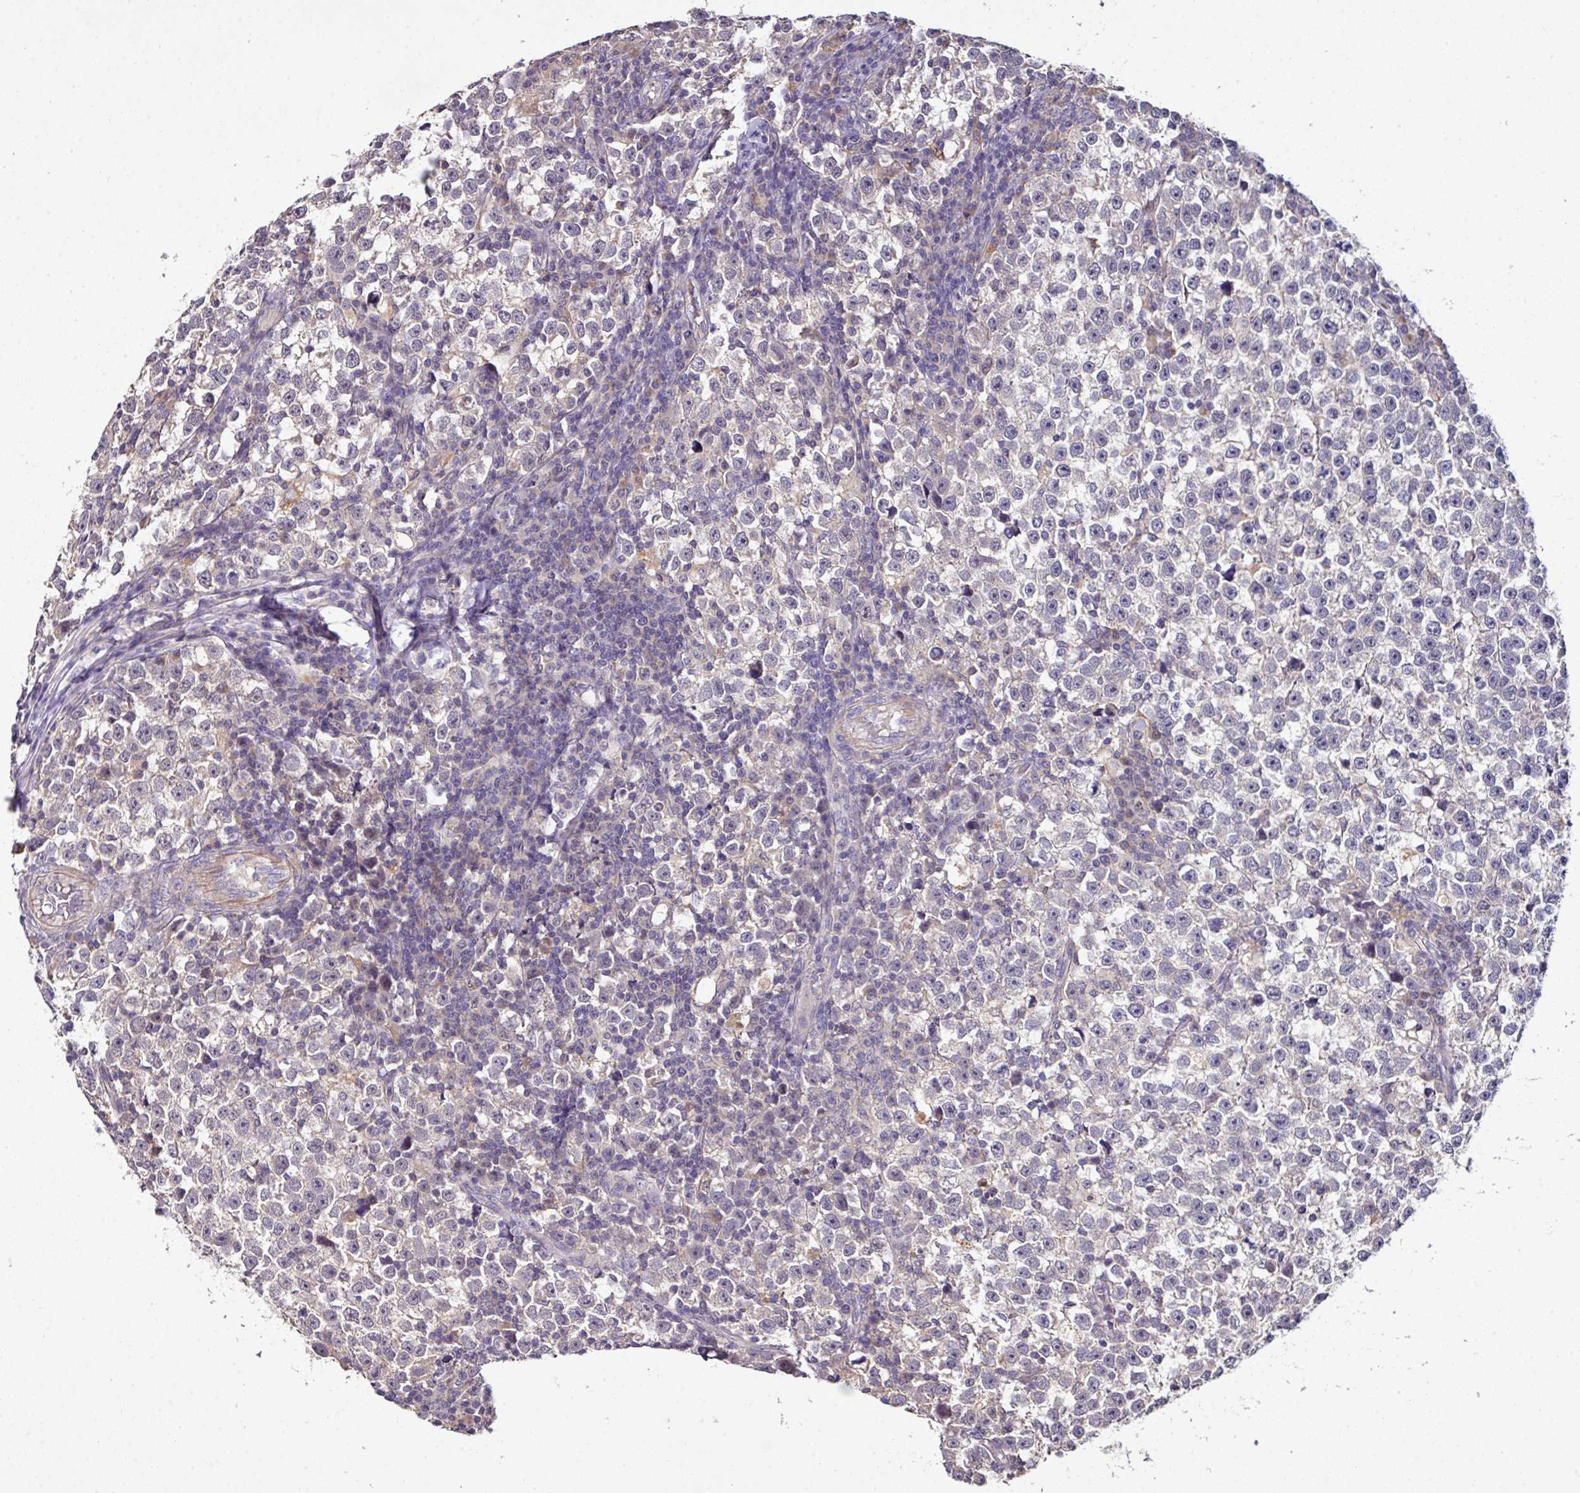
{"staining": {"intensity": "negative", "quantity": "none", "location": "none"}, "tissue": "testis cancer", "cell_type": "Tumor cells", "image_type": "cancer", "snomed": [{"axis": "morphology", "description": "Normal tissue, NOS"}, {"axis": "morphology", "description": "Seminoma, NOS"}, {"axis": "topography", "description": "Testis"}], "caption": "Immunohistochemistry histopathology image of neoplastic tissue: human testis cancer (seminoma) stained with DAB (3,3'-diaminobenzidine) reveals no significant protein expression in tumor cells.", "gene": "AEBP2", "patient": {"sex": "male", "age": 43}}